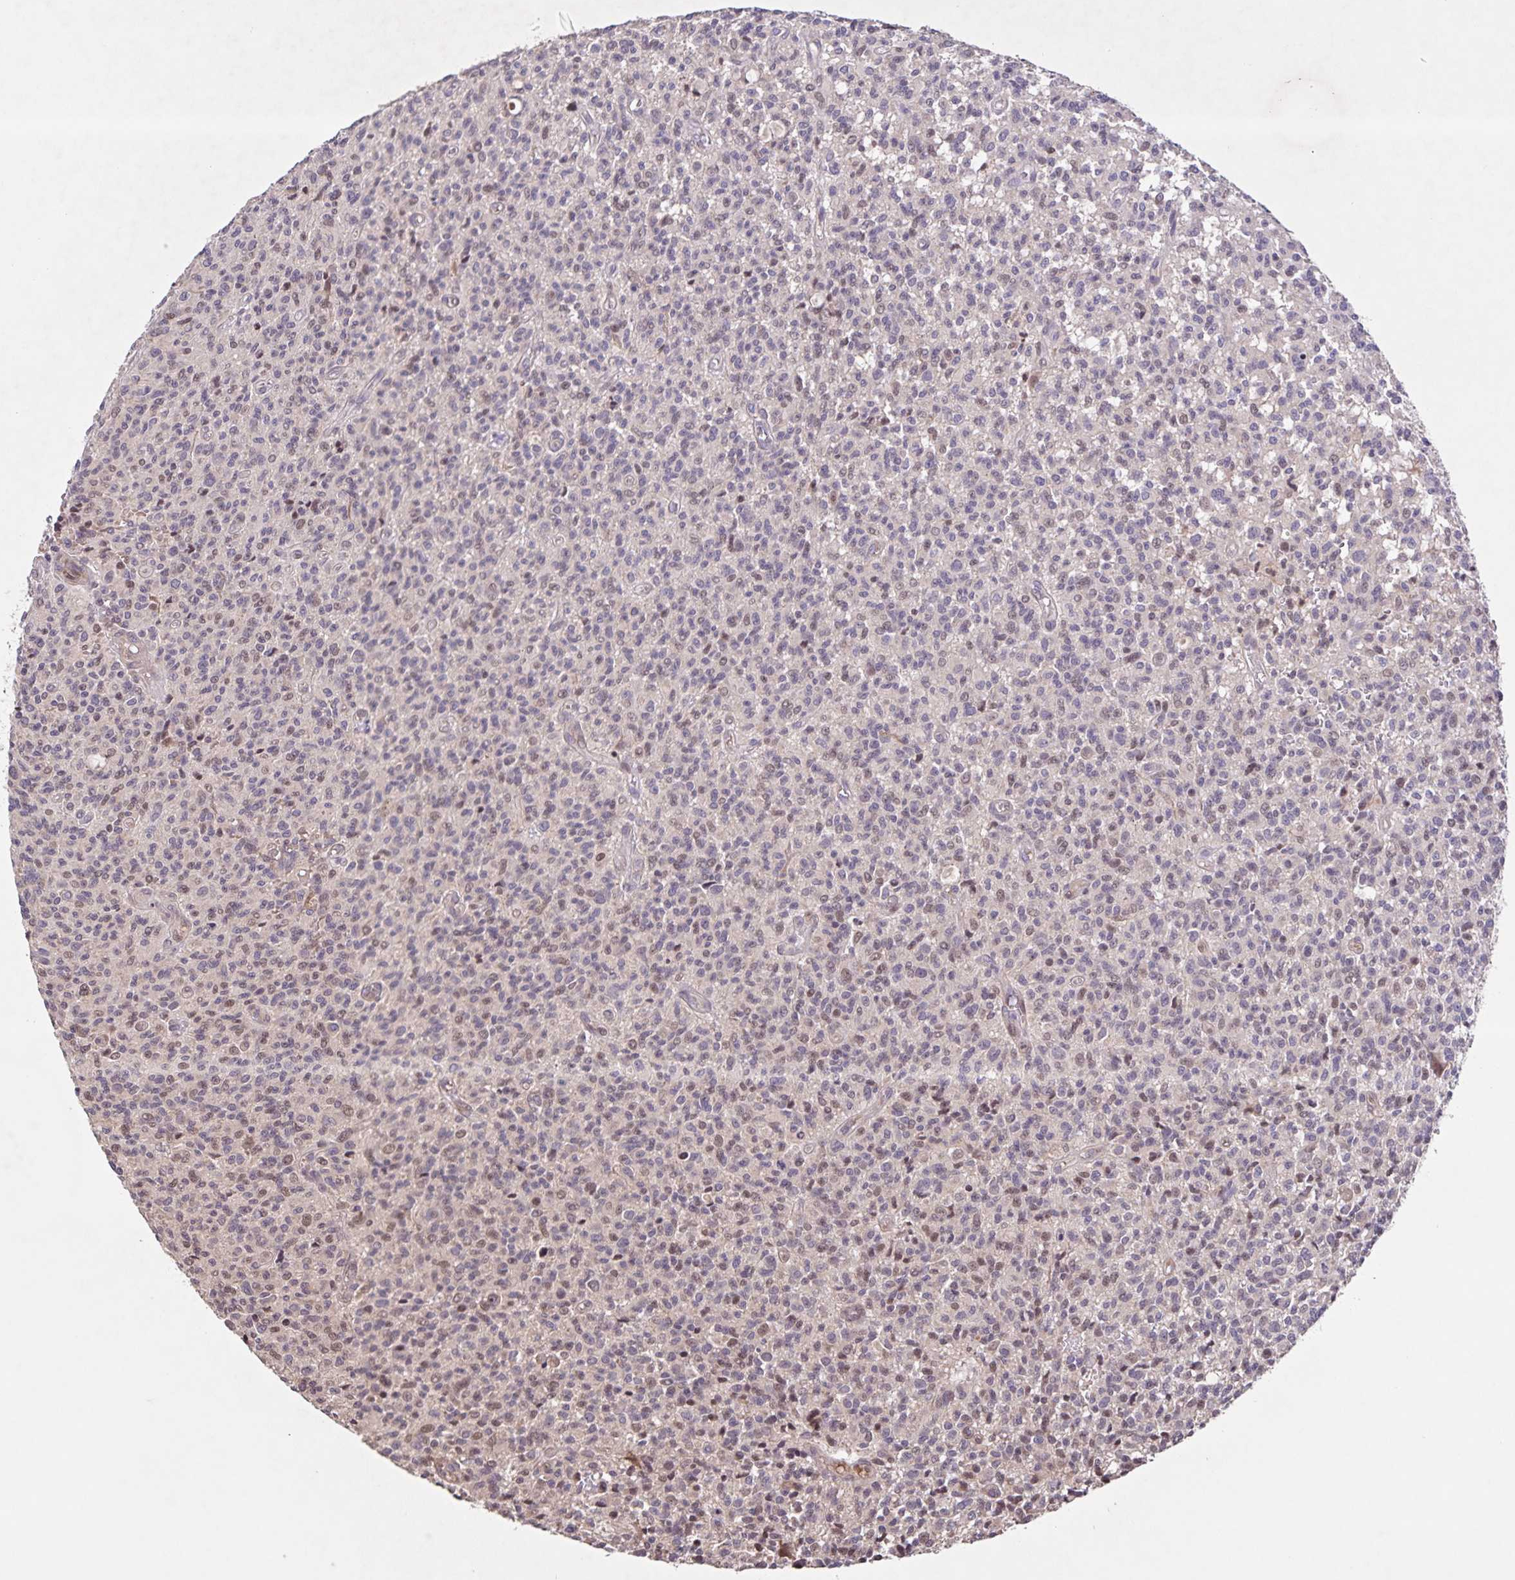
{"staining": {"intensity": "weak", "quantity": "25%-75%", "location": "nuclear"}, "tissue": "glioma", "cell_type": "Tumor cells", "image_type": "cancer", "snomed": [{"axis": "morphology", "description": "Glioma, malignant, Low grade"}, {"axis": "topography", "description": "Brain"}], "caption": "Immunohistochemistry (IHC) (DAB) staining of human glioma demonstrates weak nuclear protein expression in approximately 25%-75% of tumor cells. Using DAB (brown) and hematoxylin (blue) stains, captured at high magnification using brightfield microscopy.", "gene": "GDF2", "patient": {"sex": "male", "age": 64}}